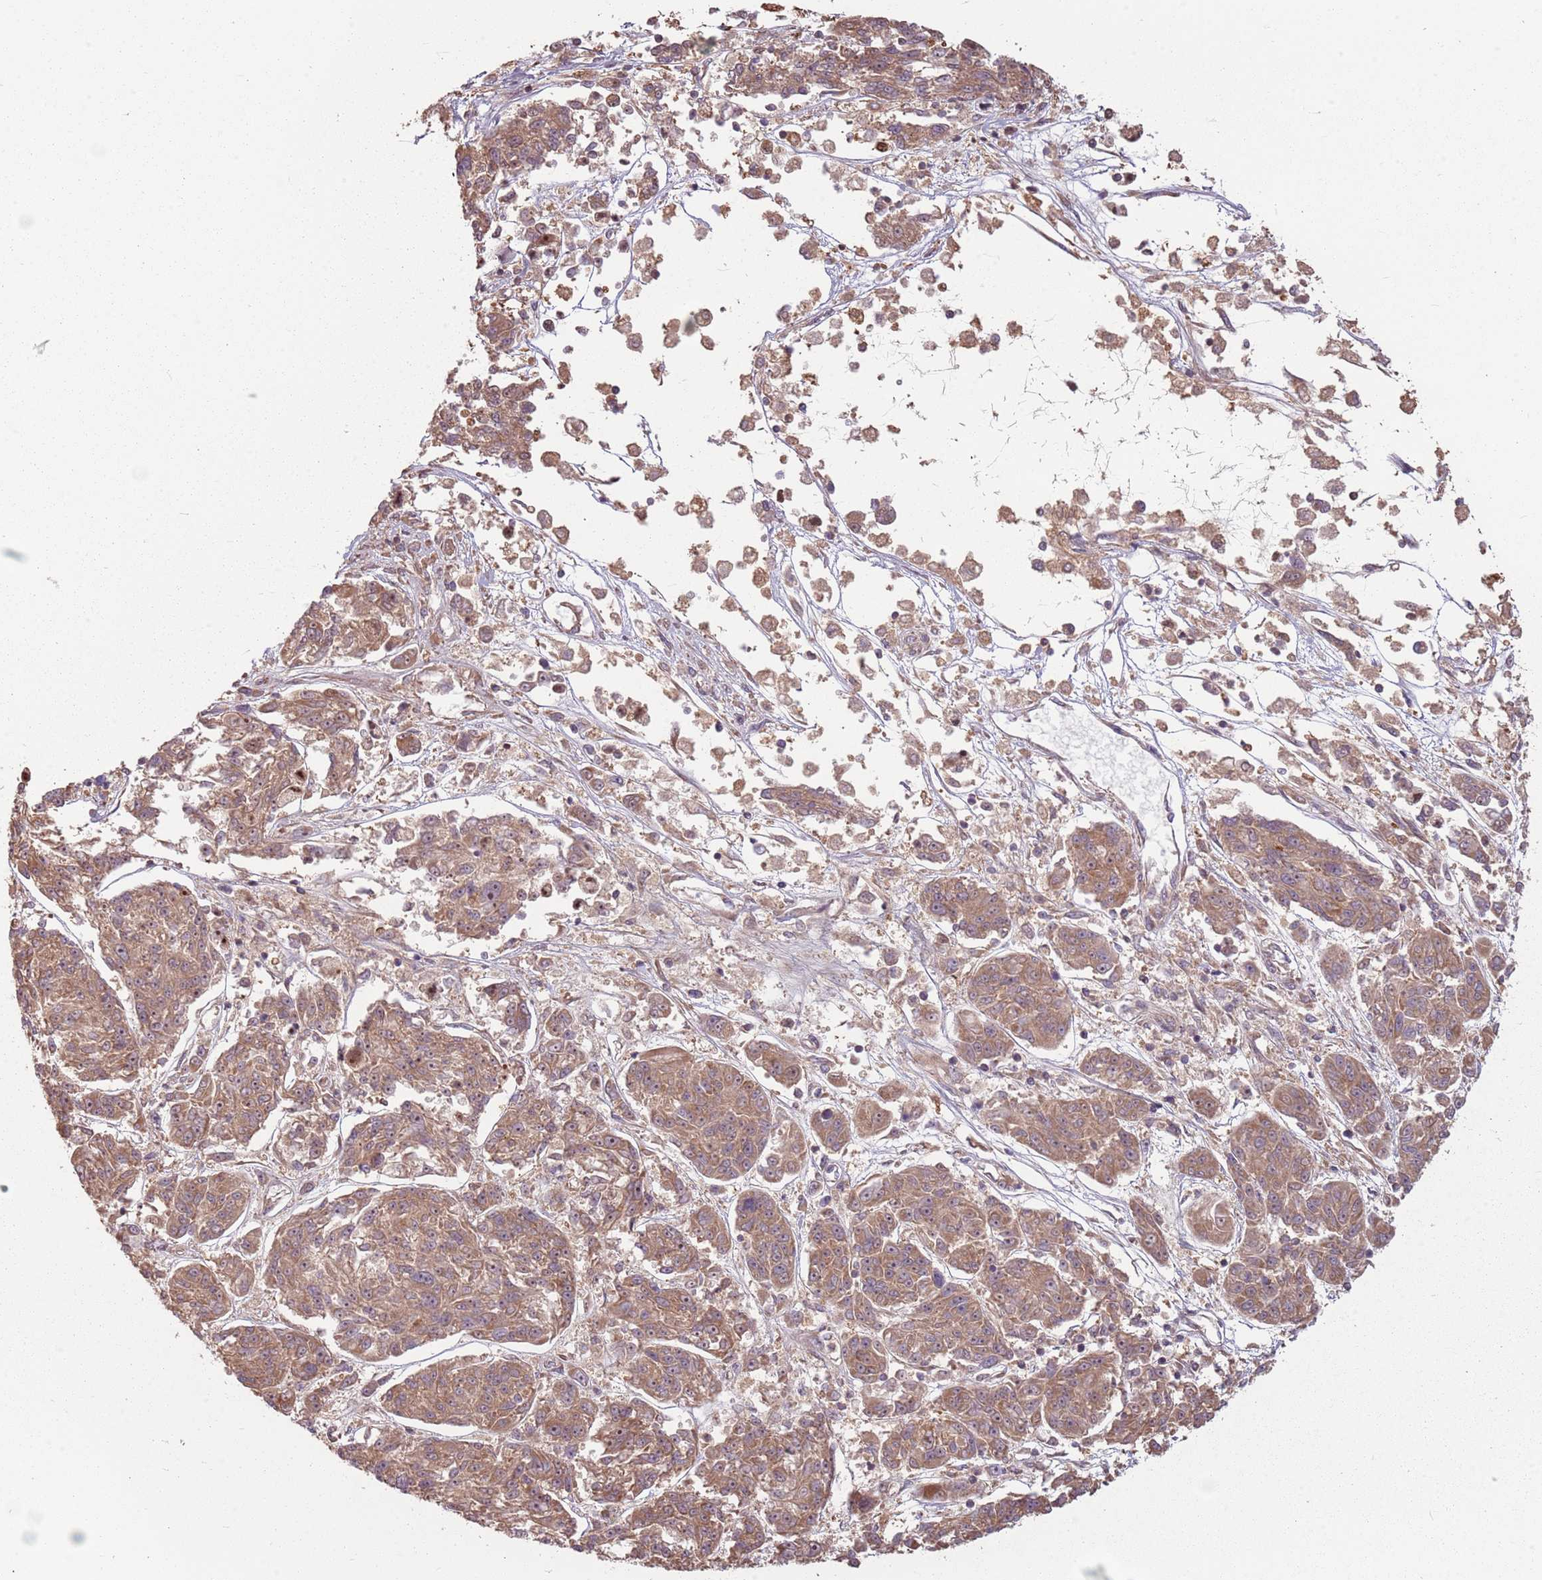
{"staining": {"intensity": "moderate", "quantity": ">75%", "location": "cytoplasmic/membranous"}, "tissue": "melanoma", "cell_type": "Tumor cells", "image_type": "cancer", "snomed": [{"axis": "morphology", "description": "Malignant melanoma, NOS"}, {"axis": "topography", "description": "Skin"}], "caption": "Malignant melanoma stained for a protein shows moderate cytoplasmic/membranous positivity in tumor cells.", "gene": "RPL21", "patient": {"sex": "male", "age": 53}}